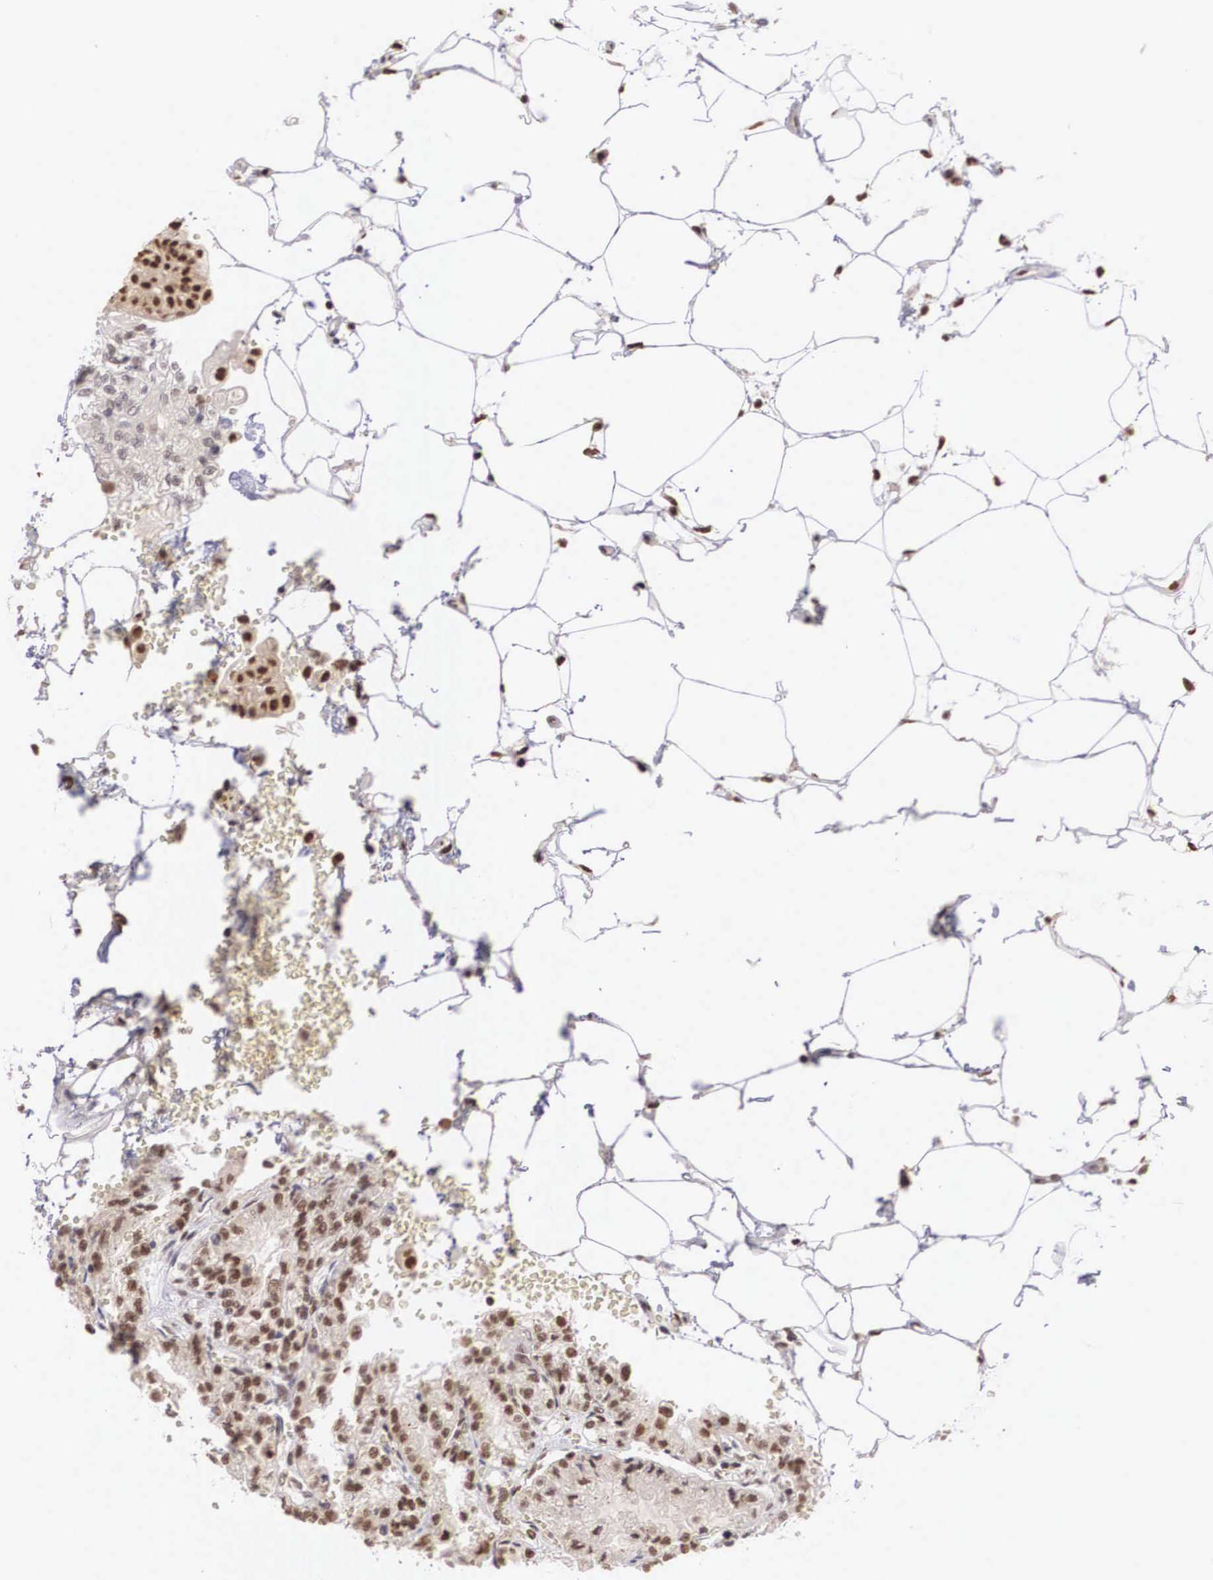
{"staining": {"intensity": "strong", "quantity": ">75%", "location": "nuclear"}, "tissue": "renal cancer", "cell_type": "Tumor cells", "image_type": "cancer", "snomed": [{"axis": "morphology", "description": "Adenocarcinoma, NOS"}, {"axis": "topography", "description": "Kidney"}], "caption": "A micrograph showing strong nuclear positivity in approximately >75% of tumor cells in renal cancer, as visualized by brown immunohistochemical staining.", "gene": "HTATSF1", "patient": {"sex": "female", "age": 56}}